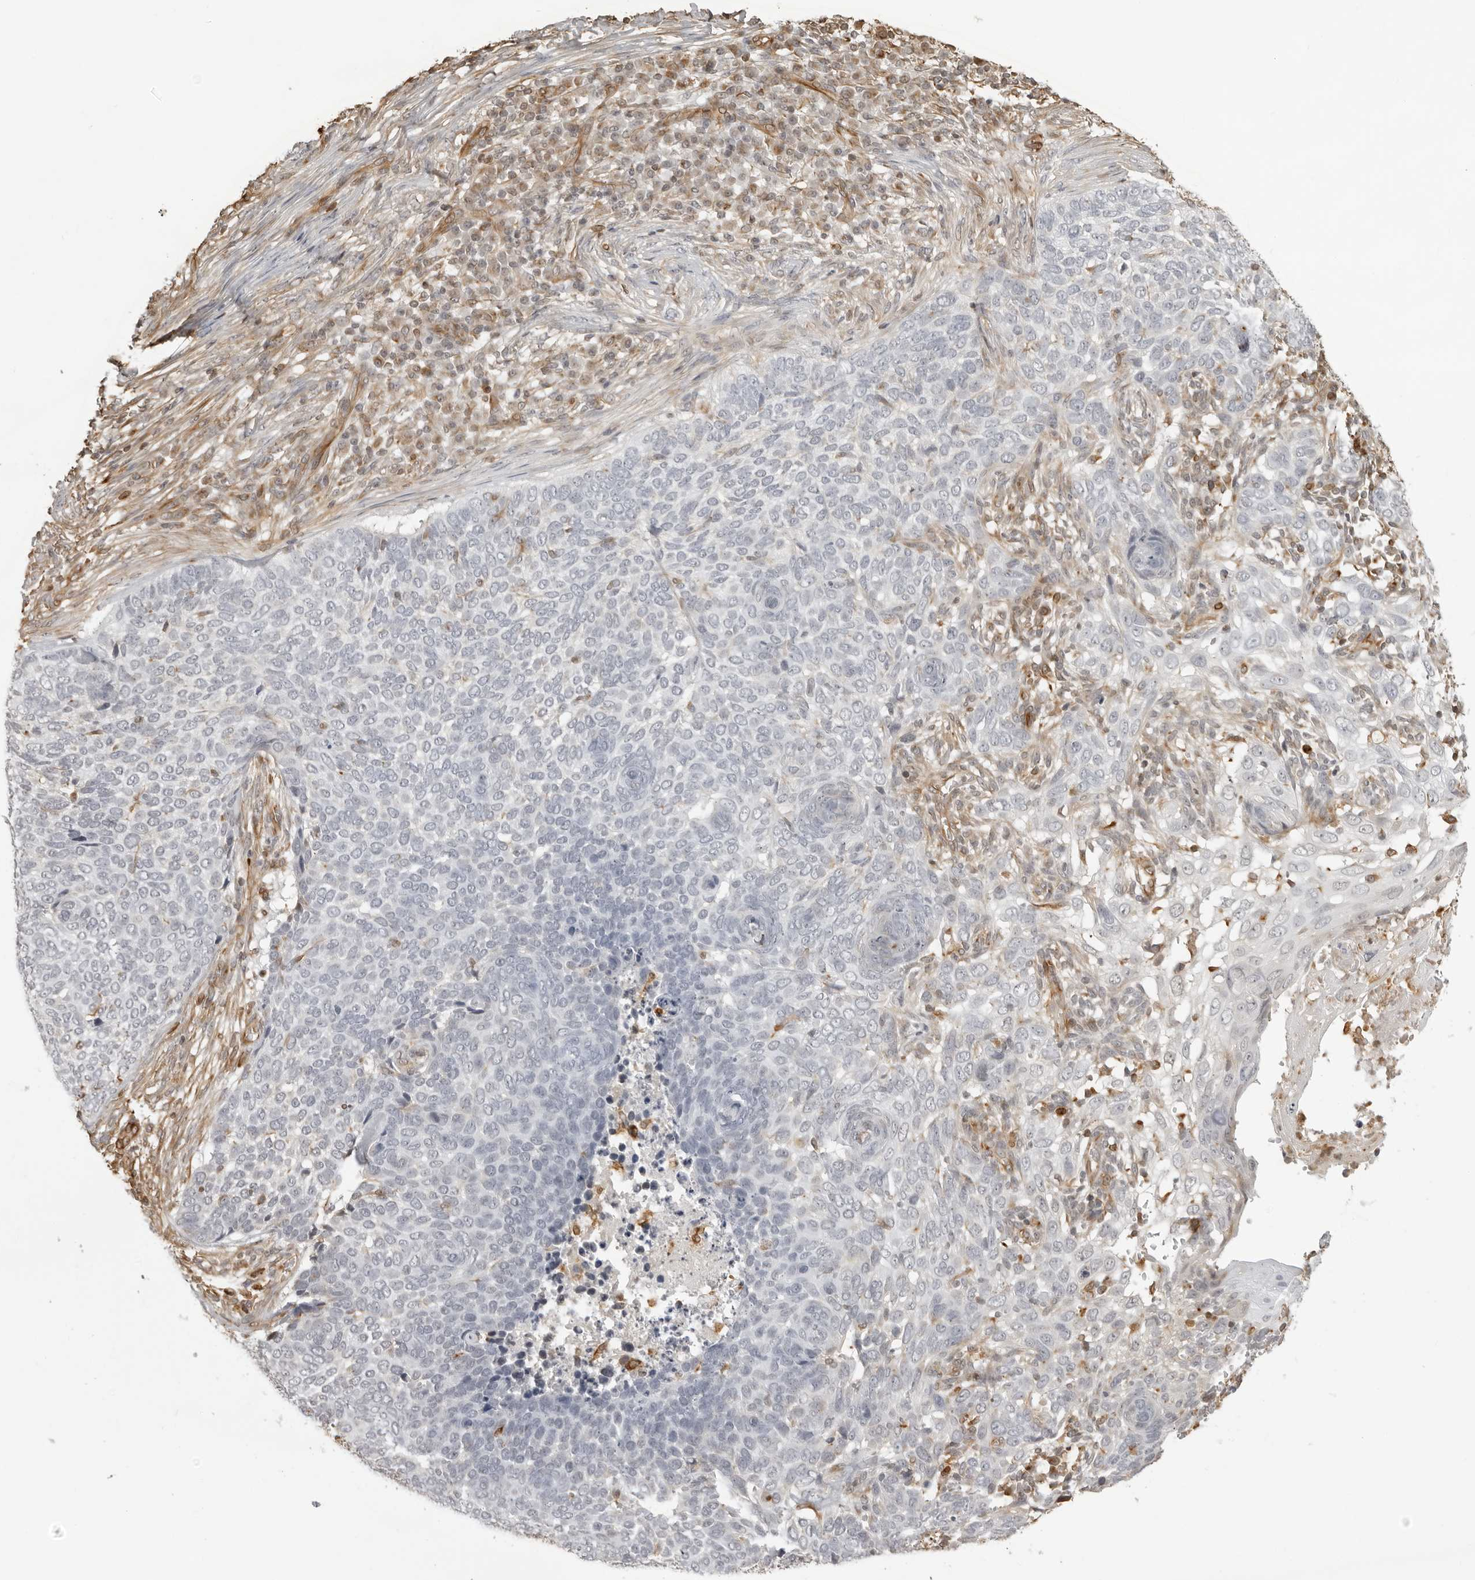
{"staining": {"intensity": "negative", "quantity": "none", "location": "none"}, "tissue": "skin cancer", "cell_type": "Tumor cells", "image_type": "cancer", "snomed": [{"axis": "morphology", "description": "Basal cell carcinoma"}, {"axis": "topography", "description": "Skin"}], "caption": "Skin cancer was stained to show a protein in brown. There is no significant positivity in tumor cells.", "gene": "DYNLT5", "patient": {"sex": "female", "age": 64}}